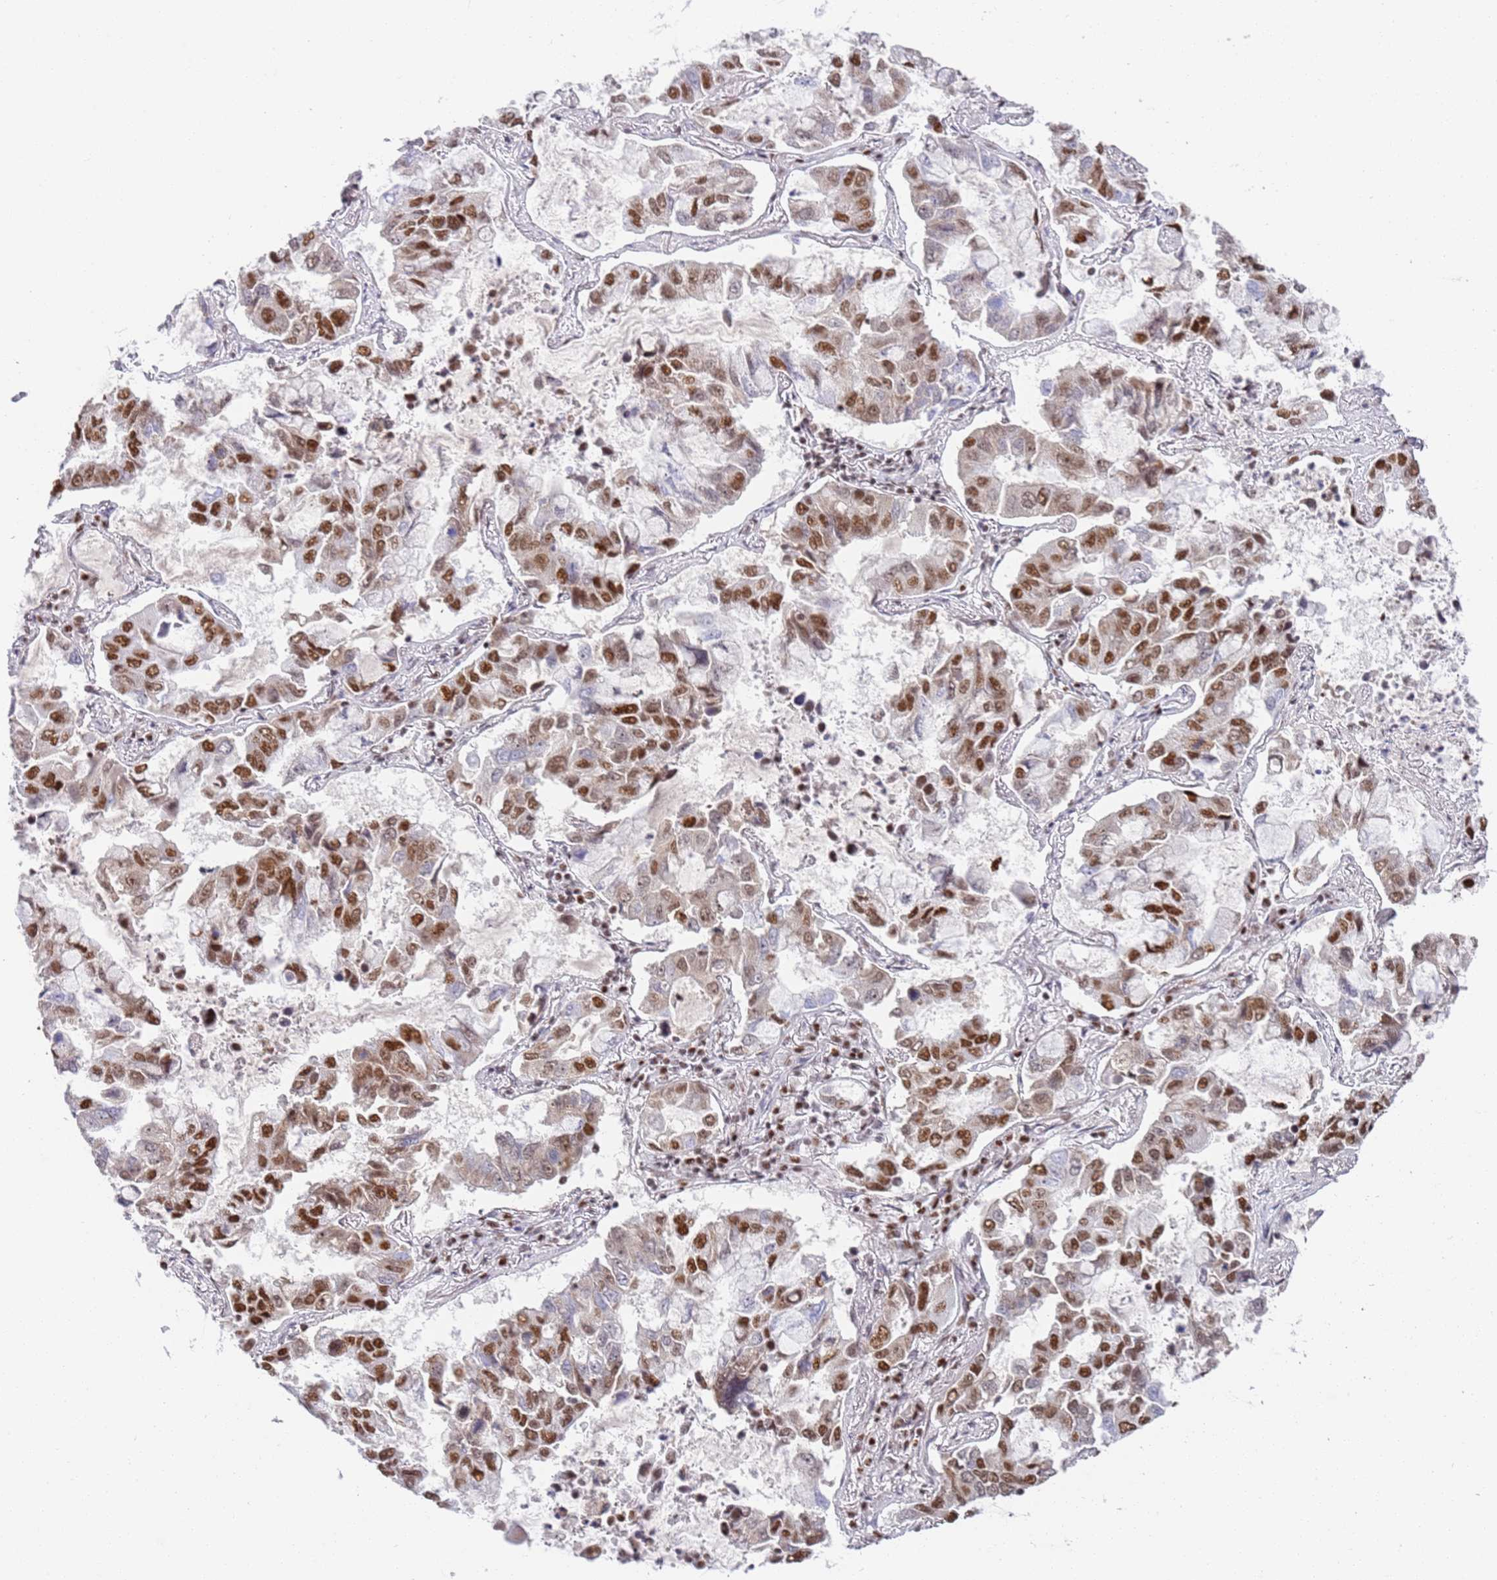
{"staining": {"intensity": "strong", "quantity": ">75%", "location": "nuclear"}, "tissue": "lung cancer", "cell_type": "Tumor cells", "image_type": "cancer", "snomed": [{"axis": "morphology", "description": "Adenocarcinoma, NOS"}, {"axis": "topography", "description": "Lung"}], "caption": "The histopathology image displays a brown stain indicating the presence of a protein in the nuclear of tumor cells in lung adenocarcinoma. (DAB (3,3'-diaminobenzidine) = brown stain, brightfield microscopy at high magnification).", "gene": "AKAP8L", "patient": {"sex": "male", "age": 64}}